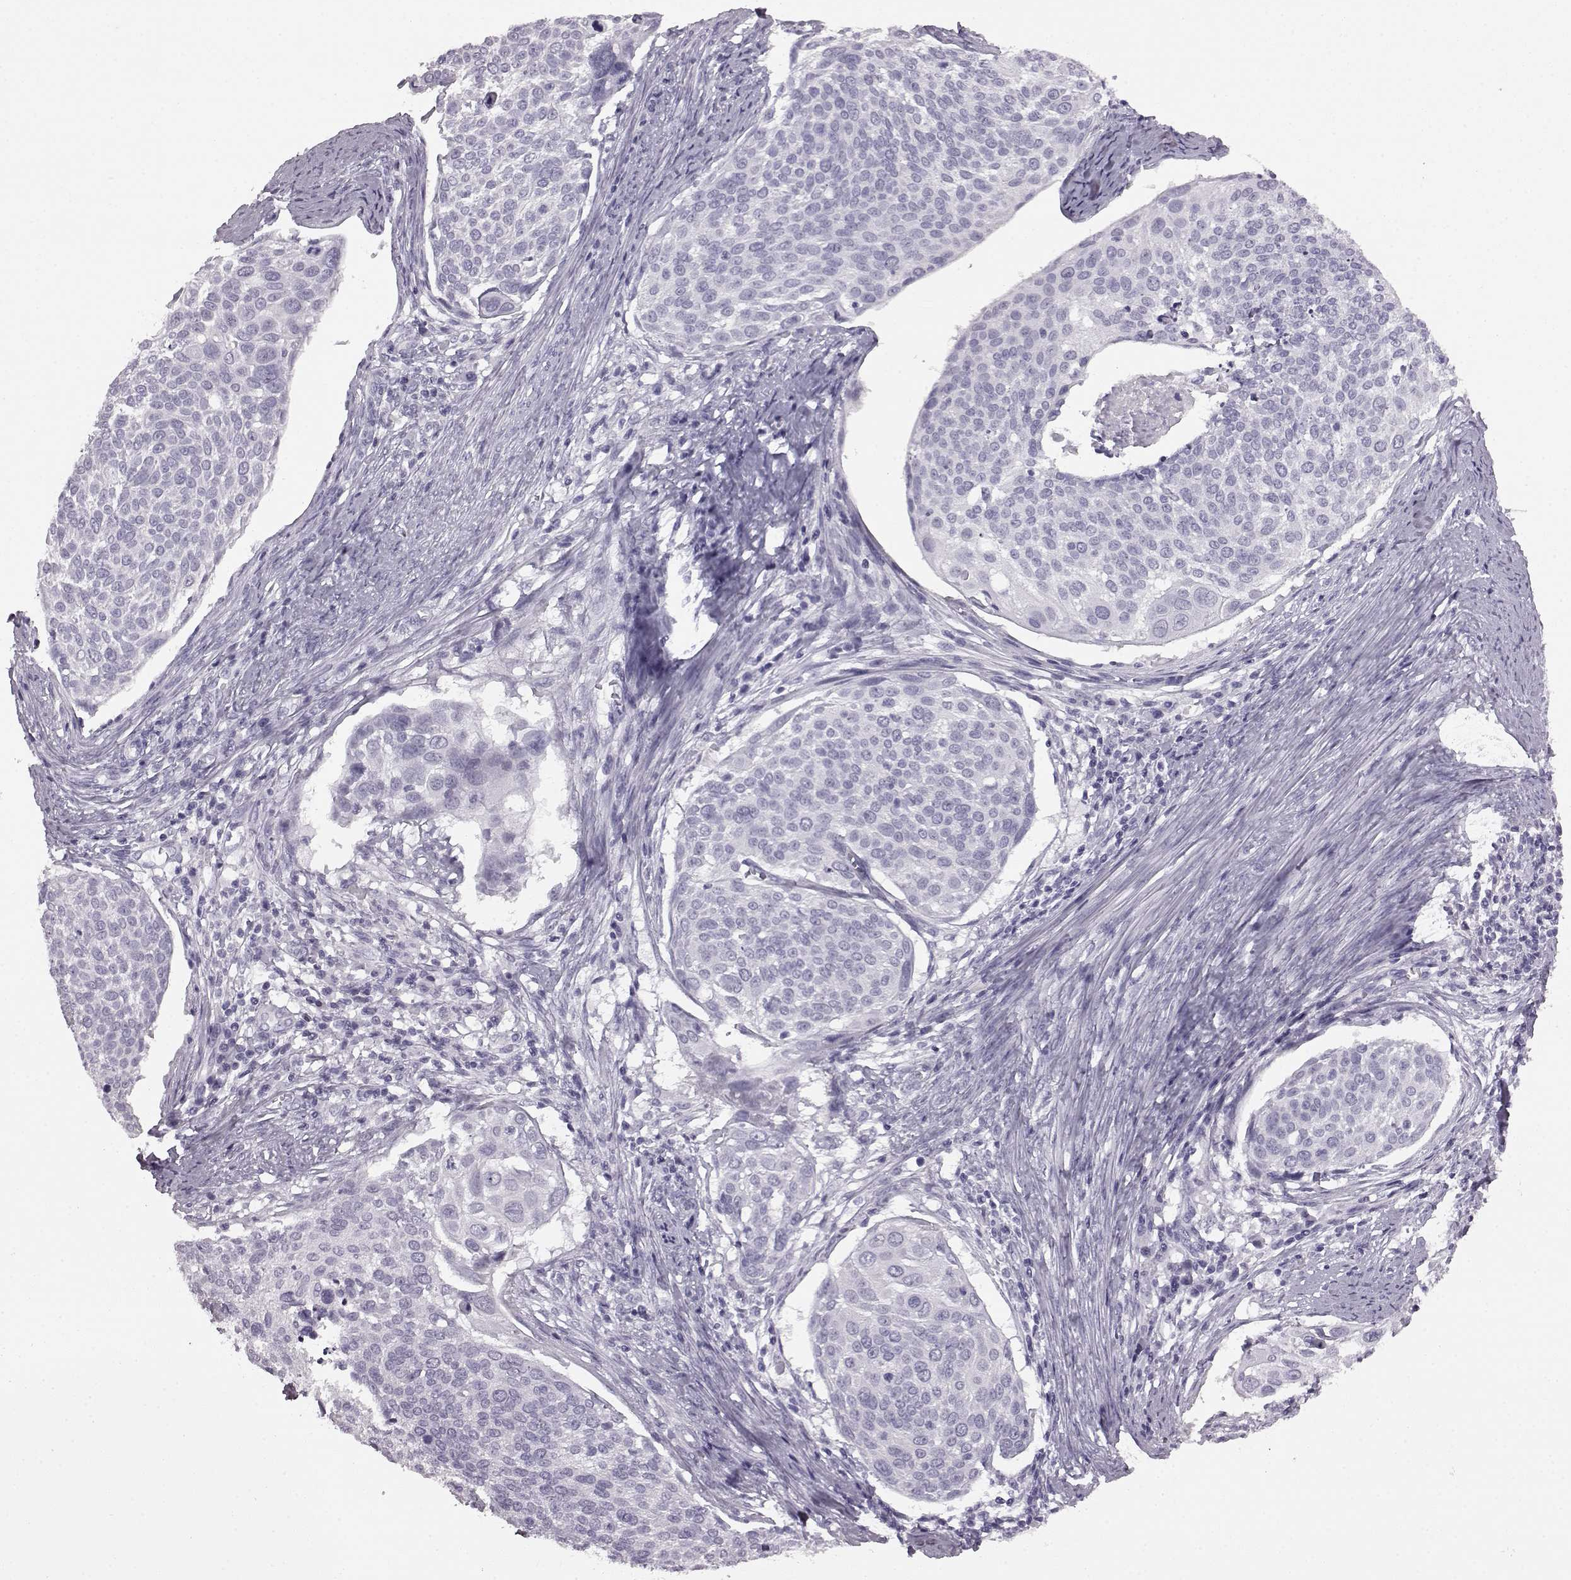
{"staining": {"intensity": "negative", "quantity": "none", "location": "none"}, "tissue": "cervical cancer", "cell_type": "Tumor cells", "image_type": "cancer", "snomed": [{"axis": "morphology", "description": "Squamous cell carcinoma, NOS"}, {"axis": "topography", "description": "Cervix"}], "caption": "Human cervical cancer (squamous cell carcinoma) stained for a protein using IHC displays no expression in tumor cells.", "gene": "AIPL1", "patient": {"sex": "female", "age": 39}}